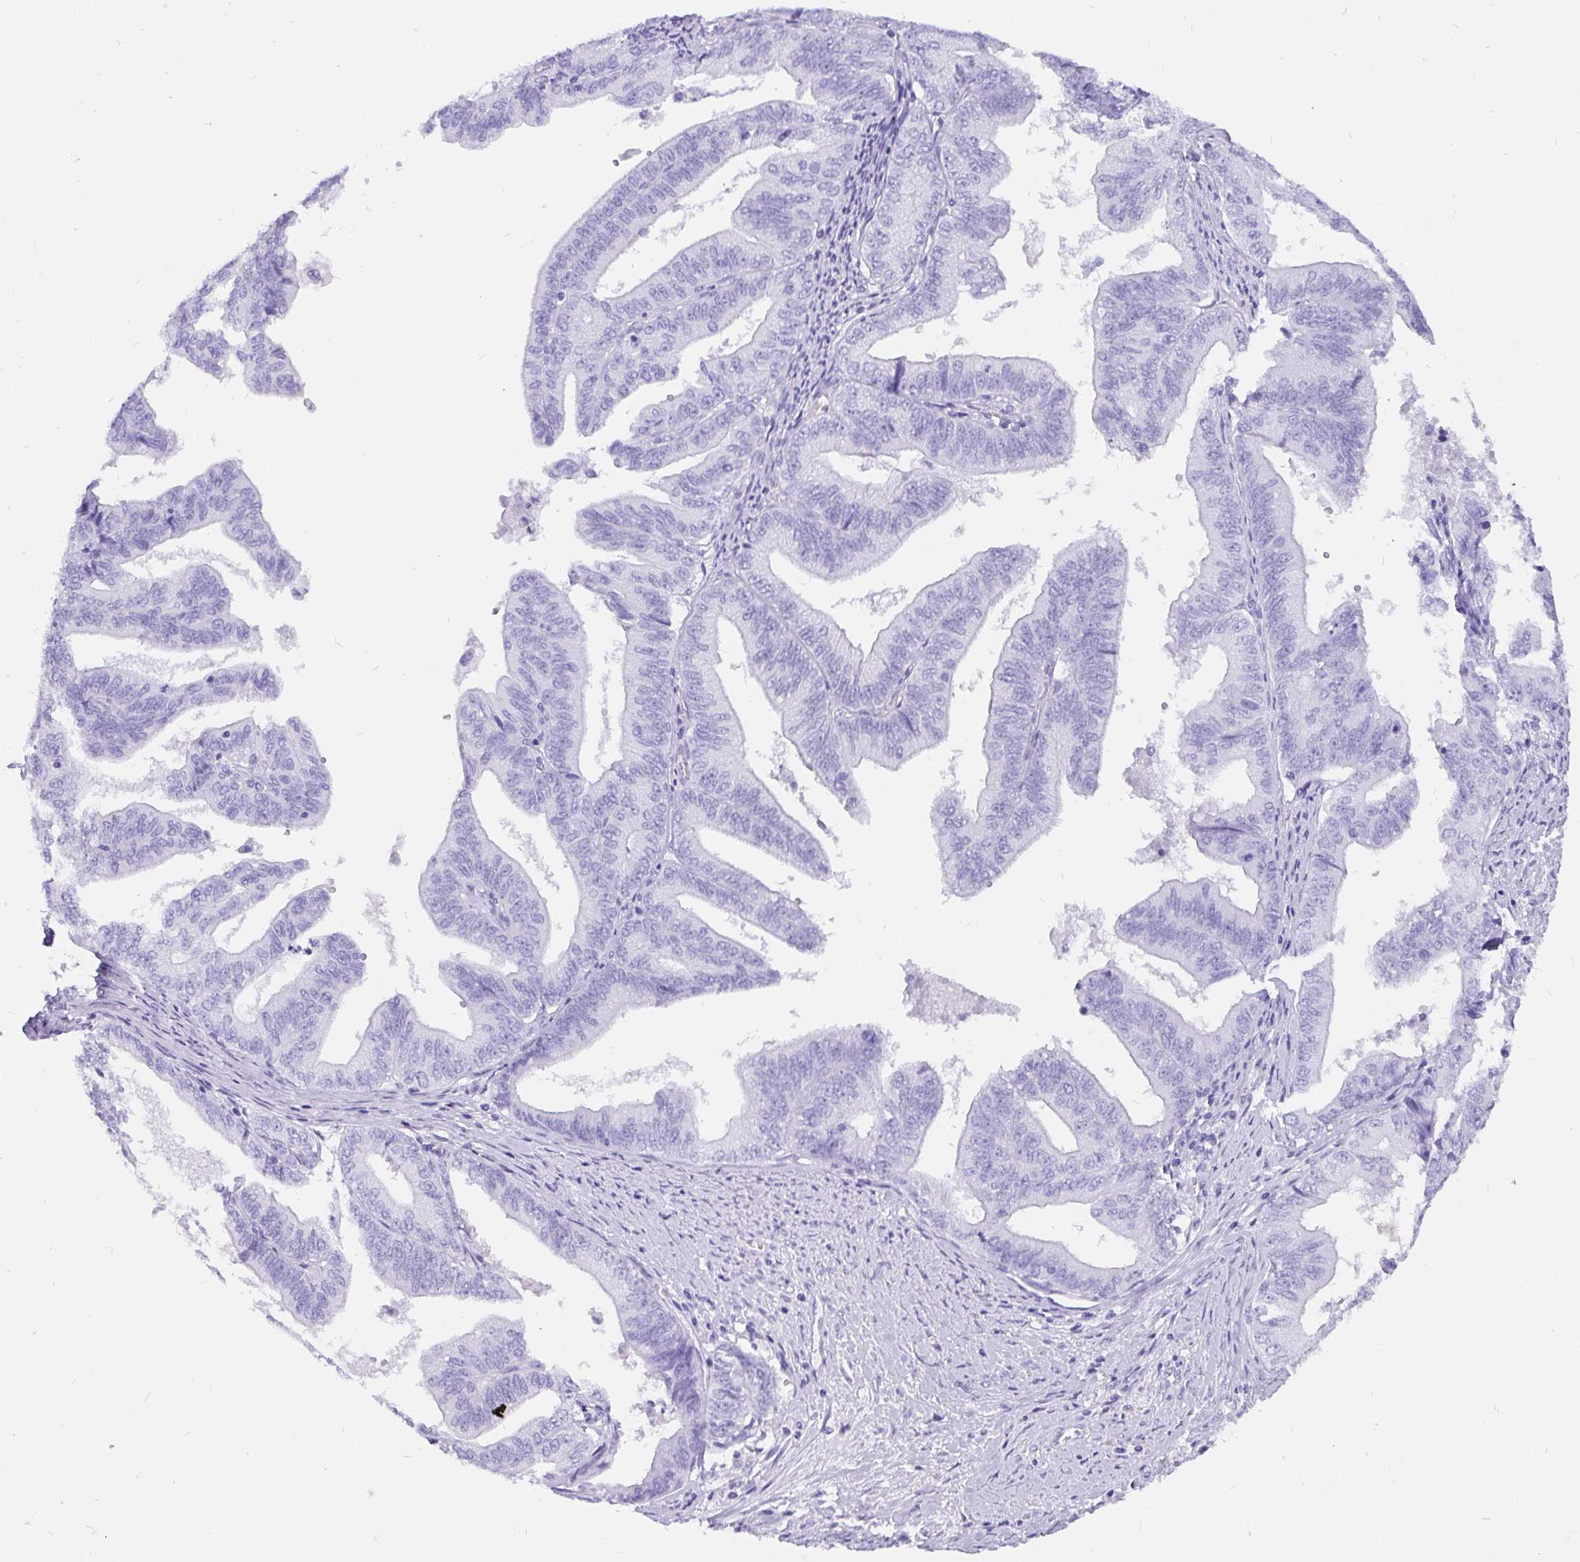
{"staining": {"intensity": "negative", "quantity": "none", "location": "none"}, "tissue": "endometrial cancer", "cell_type": "Tumor cells", "image_type": "cancer", "snomed": [{"axis": "morphology", "description": "Adenocarcinoma, NOS"}, {"axis": "topography", "description": "Endometrium"}], "caption": "Endometrial adenocarcinoma was stained to show a protein in brown. There is no significant positivity in tumor cells. (Stains: DAB immunohistochemistry (IHC) with hematoxylin counter stain, Microscopy: brightfield microscopy at high magnification).", "gene": "KRT13", "patient": {"sex": "female", "age": 65}}